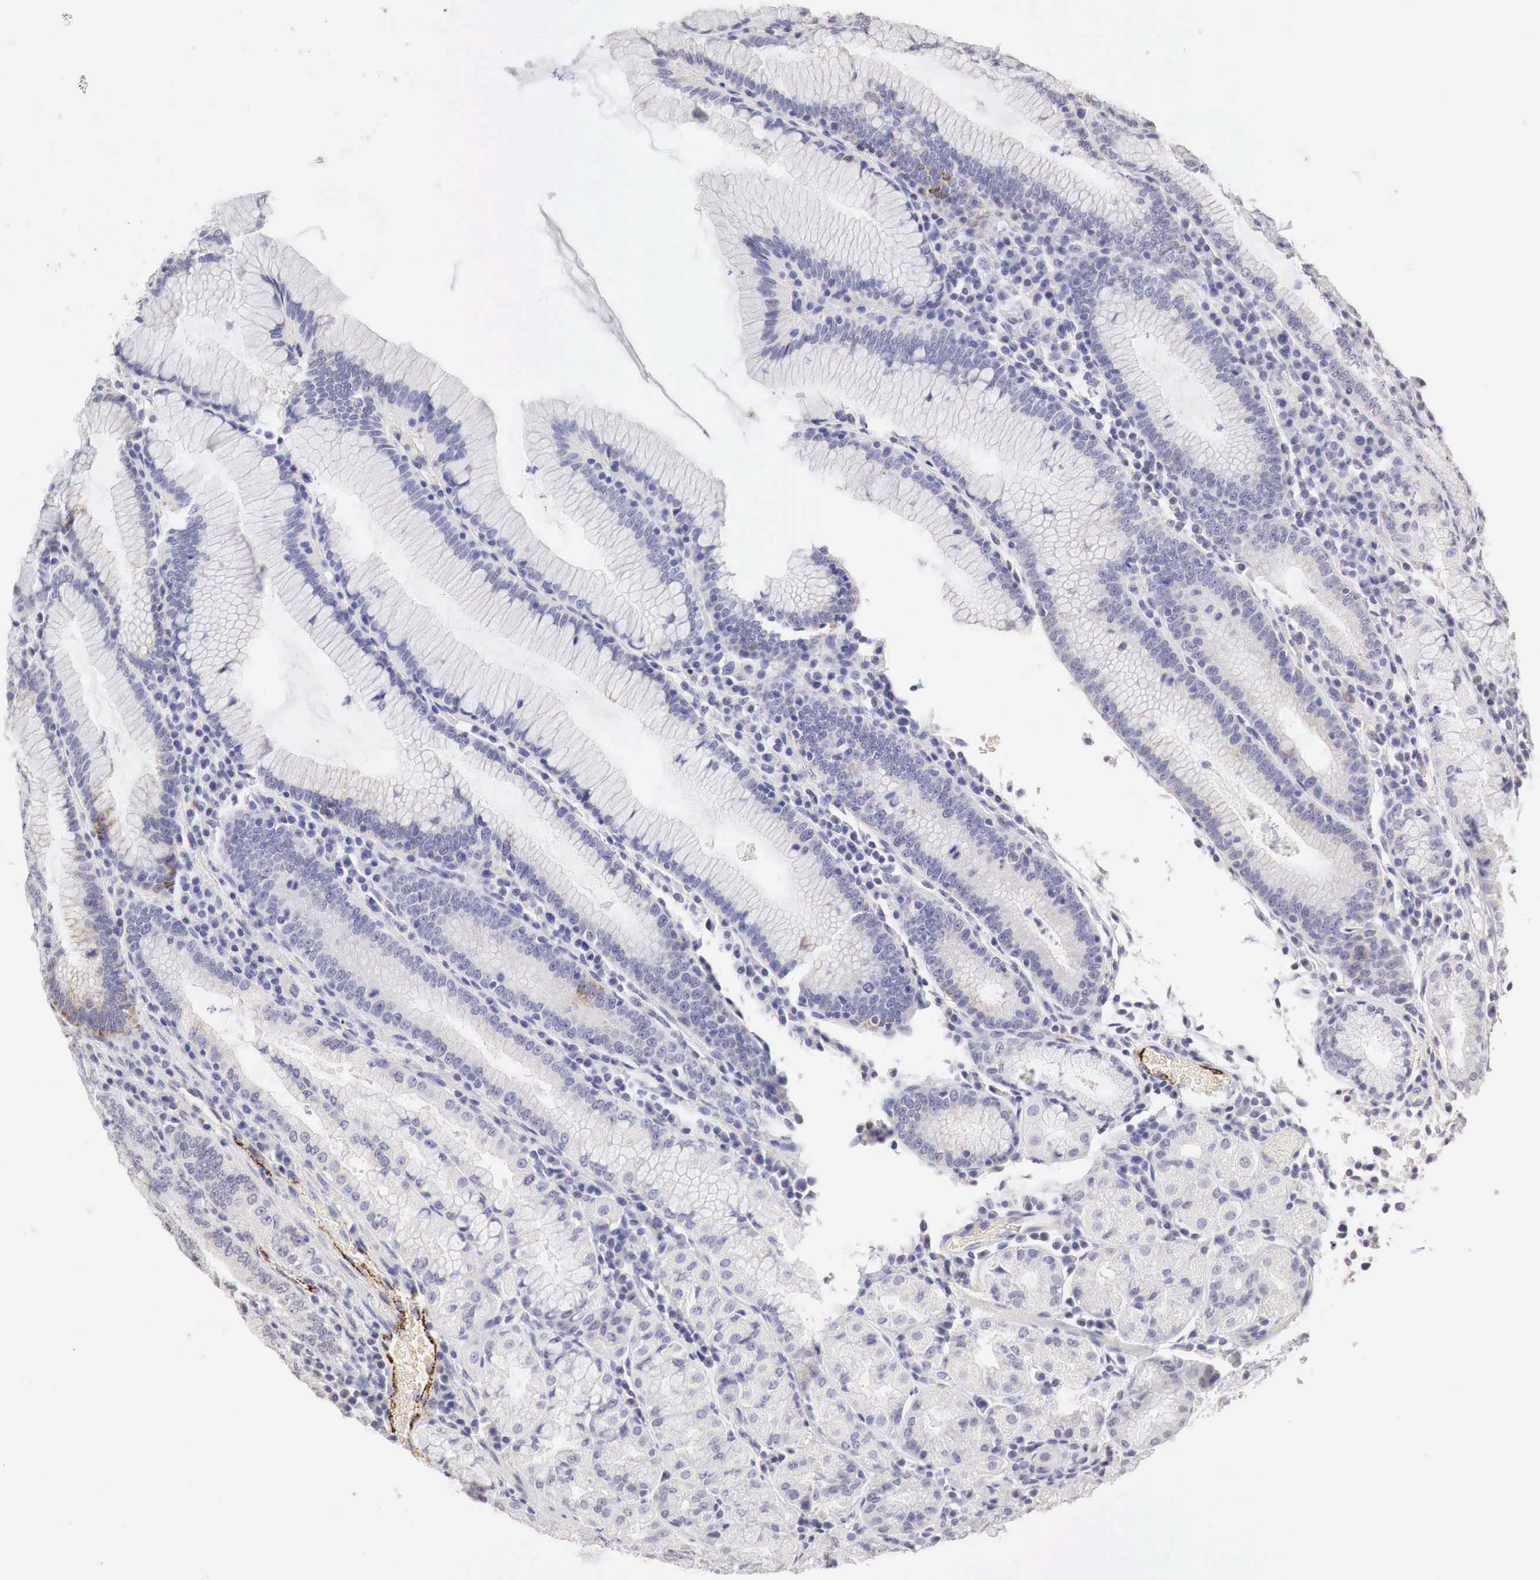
{"staining": {"intensity": "negative", "quantity": "none", "location": "none"}, "tissue": "stomach", "cell_type": "Glandular cells", "image_type": "normal", "snomed": [{"axis": "morphology", "description": "Normal tissue, NOS"}, {"axis": "topography", "description": "Stomach, lower"}], "caption": "Immunohistochemistry of normal stomach reveals no expression in glandular cells.", "gene": "OTC", "patient": {"sex": "female", "age": 43}}